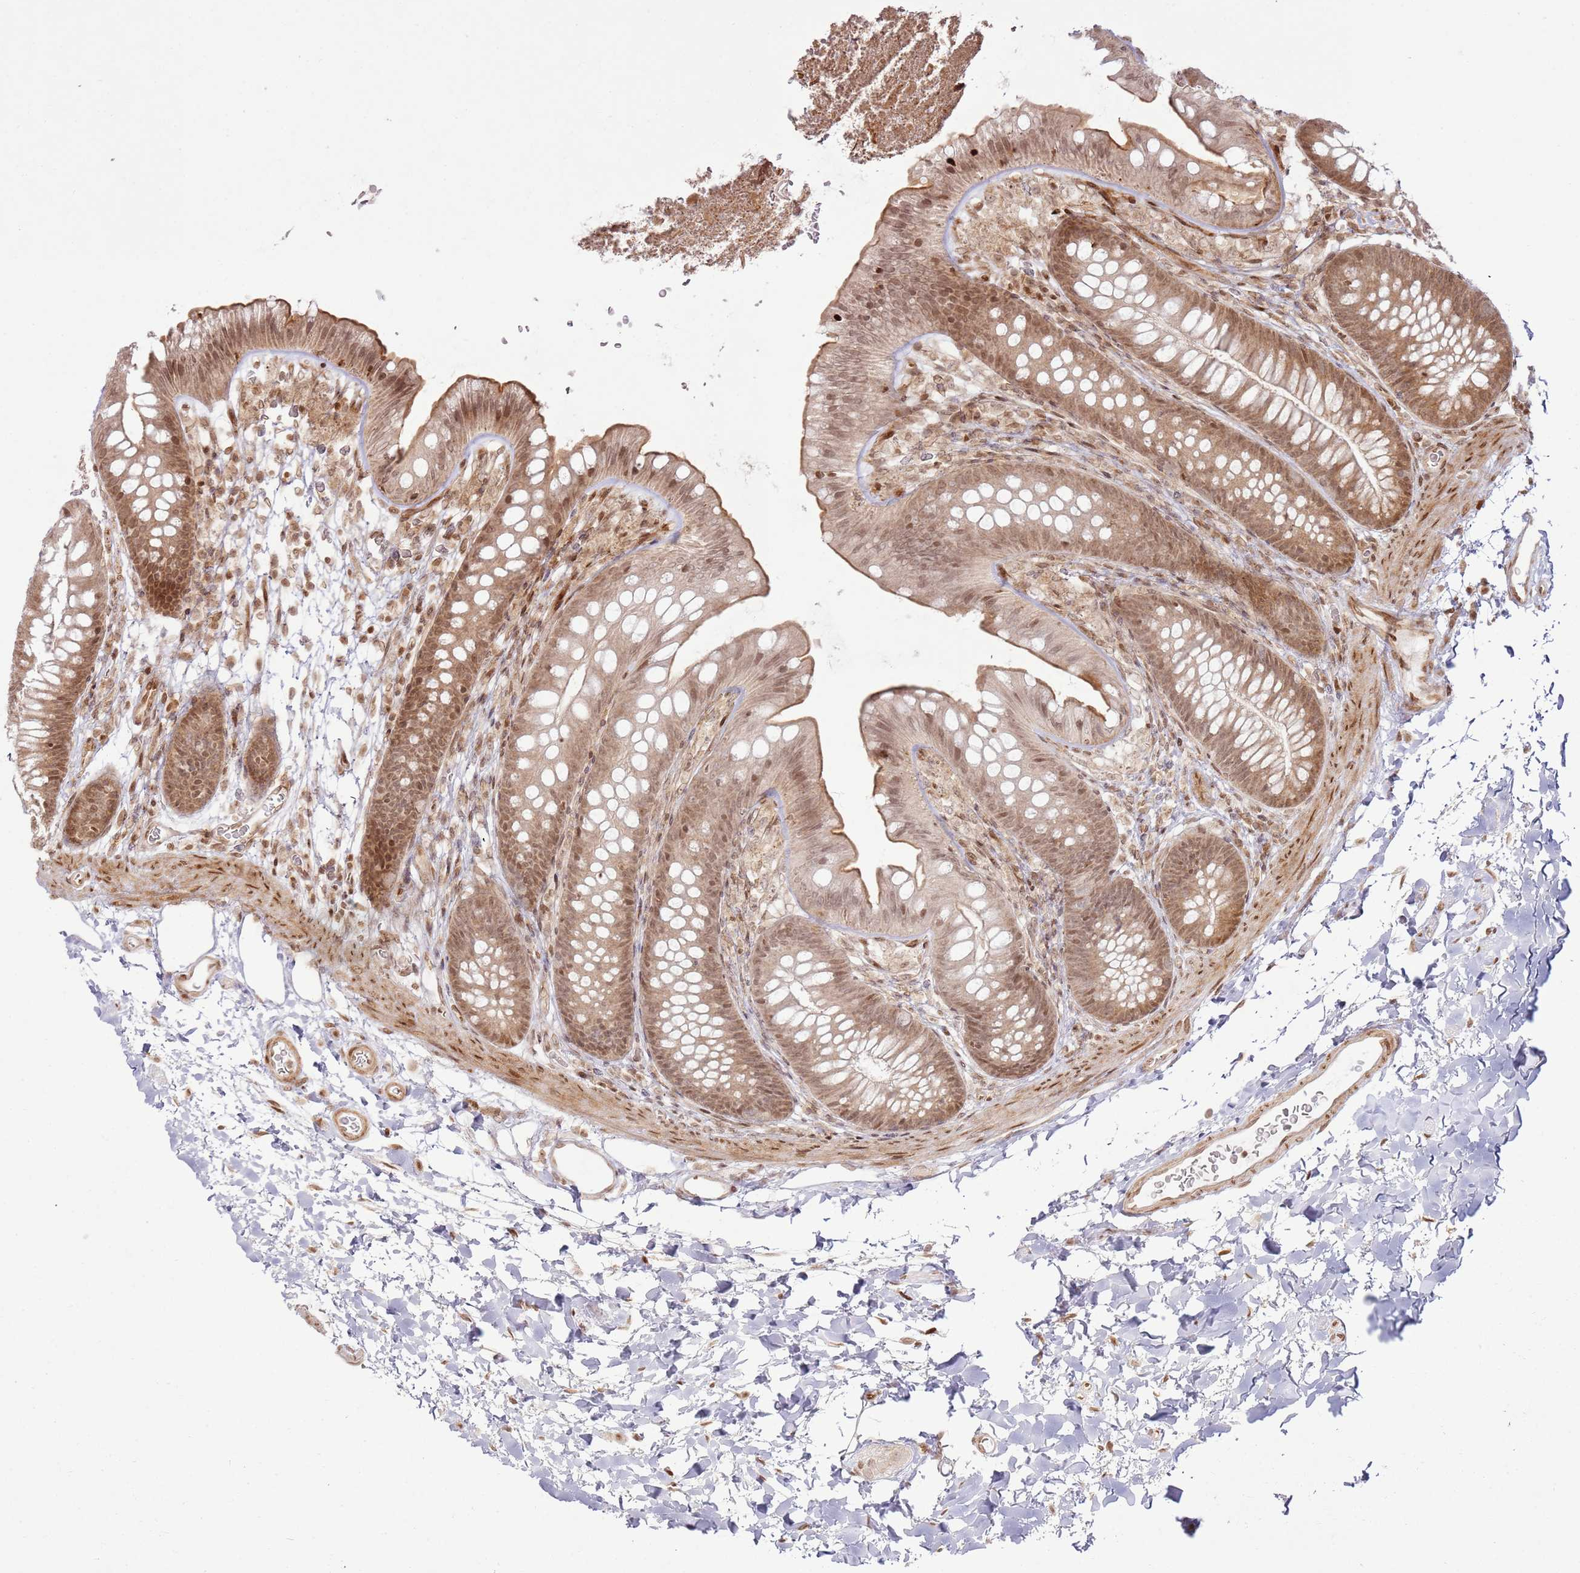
{"staining": {"intensity": "moderate", "quantity": ">75%", "location": "cytoplasmic/membranous"}, "tissue": "colon", "cell_type": "Endothelial cells", "image_type": "normal", "snomed": [{"axis": "morphology", "description": "Normal tissue, NOS"}, {"axis": "topography", "description": "Colon"}], "caption": "About >75% of endothelial cells in normal colon display moderate cytoplasmic/membranous protein positivity as visualized by brown immunohistochemical staining.", "gene": "KLHL36", "patient": {"sex": "female", "age": 62}}